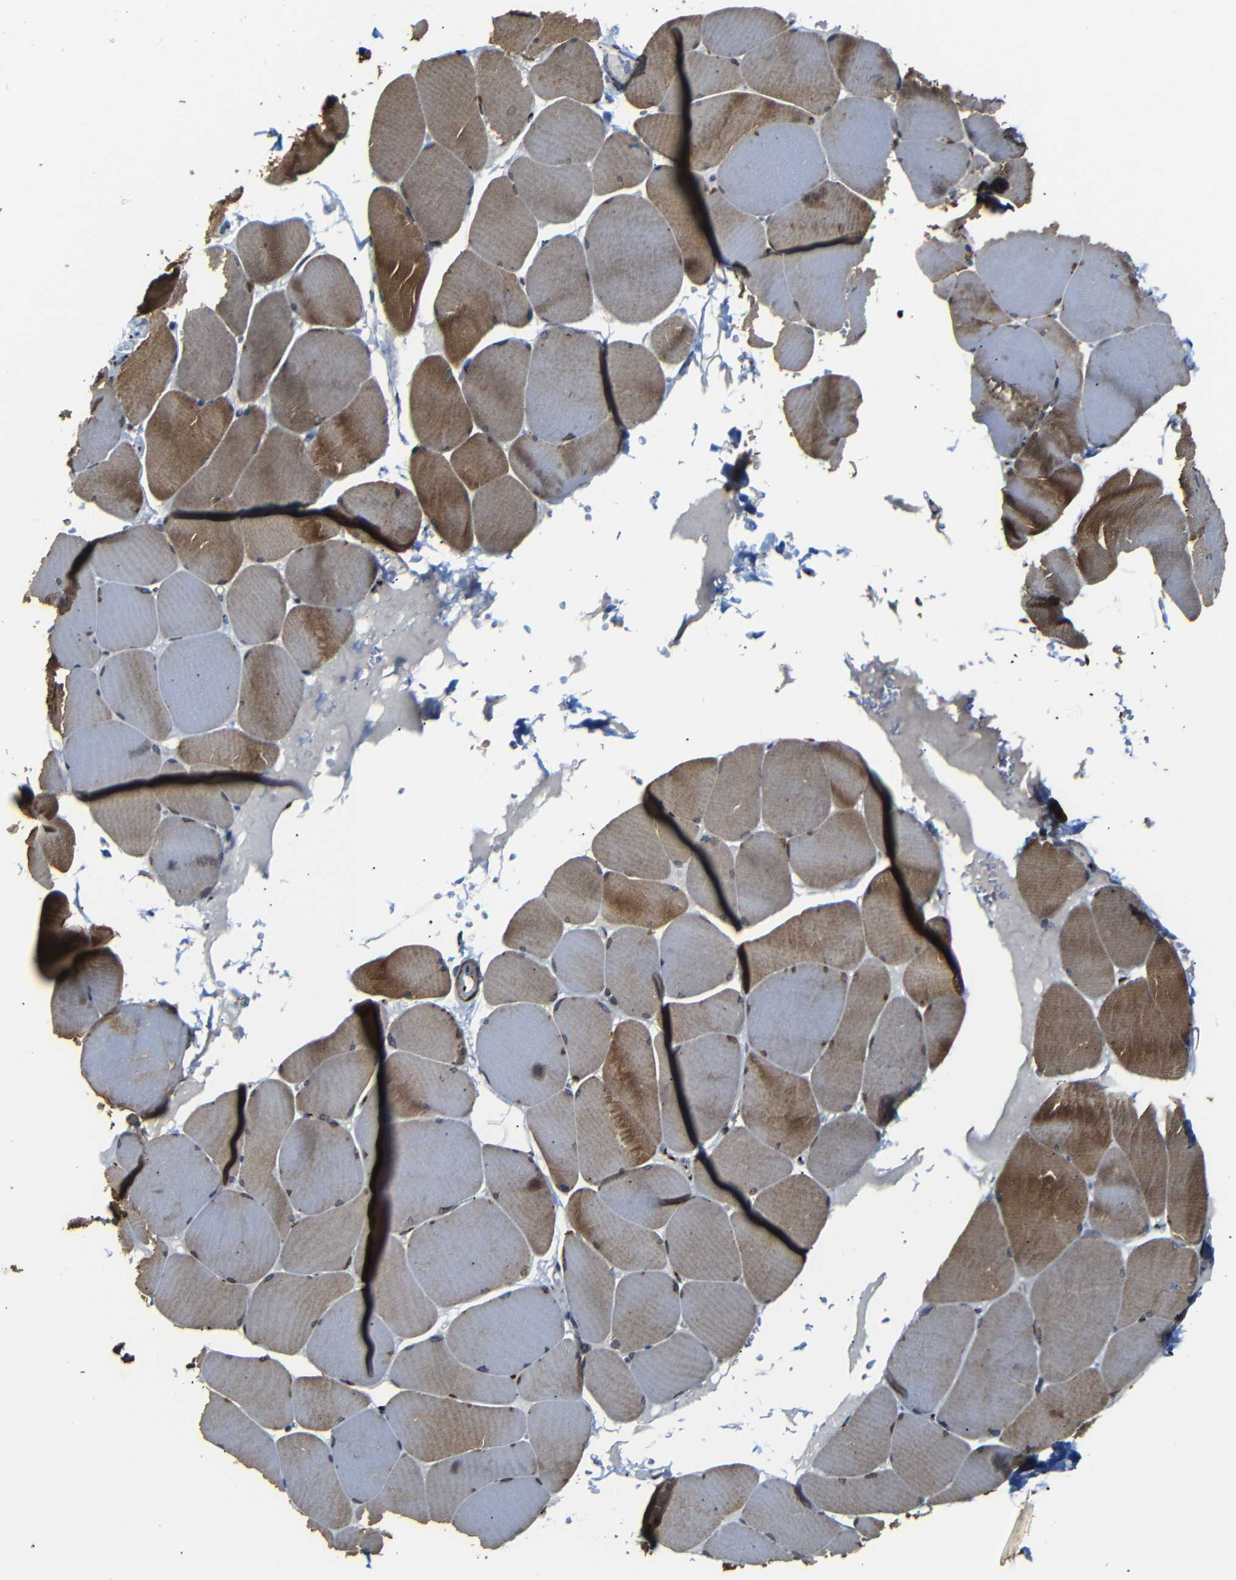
{"staining": {"intensity": "strong", "quantity": "25%-75%", "location": "cytoplasmic/membranous"}, "tissue": "skeletal muscle", "cell_type": "Myocytes", "image_type": "normal", "snomed": [{"axis": "morphology", "description": "Normal tissue, NOS"}, {"axis": "topography", "description": "Skin"}, {"axis": "topography", "description": "Skeletal muscle"}], "caption": "Human skeletal muscle stained with a brown dye shows strong cytoplasmic/membranous positive positivity in about 25%-75% of myocytes.", "gene": "TGOLN2", "patient": {"sex": "male", "age": 83}}